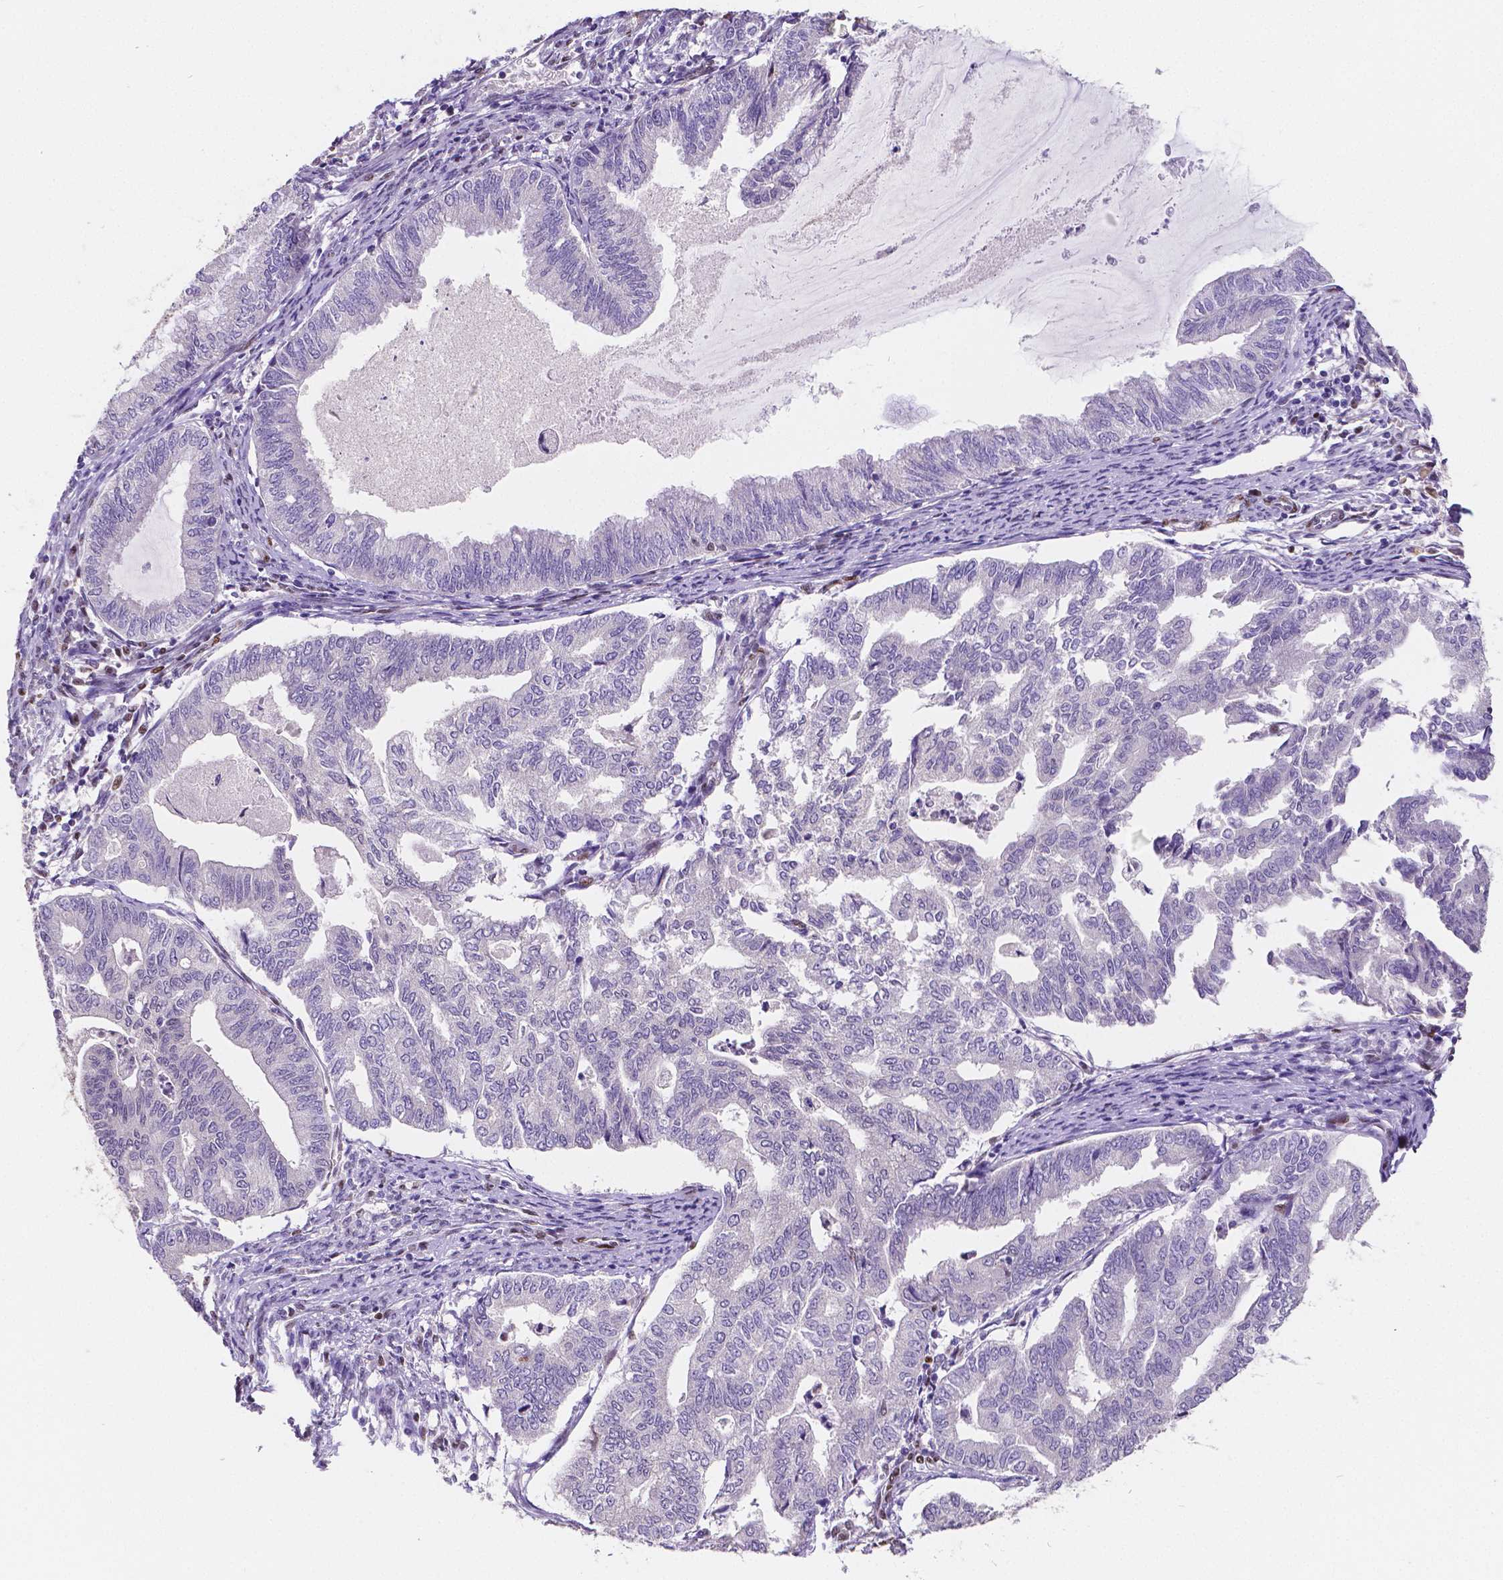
{"staining": {"intensity": "negative", "quantity": "none", "location": "none"}, "tissue": "endometrial cancer", "cell_type": "Tumor cells", "image_type": "cancer", "snomed": [{"axis": "morphology", "description": "Adenocarcinoma, NOS"}, {"axis": "topography", "description": "Endometrium"}], "caption": "Image shows no protein positivity in tumor cells of adenocarcinoma (endometrial) tissue.", "gene": "MEF2C", "patient": {"sex": "female", "age": 79}}